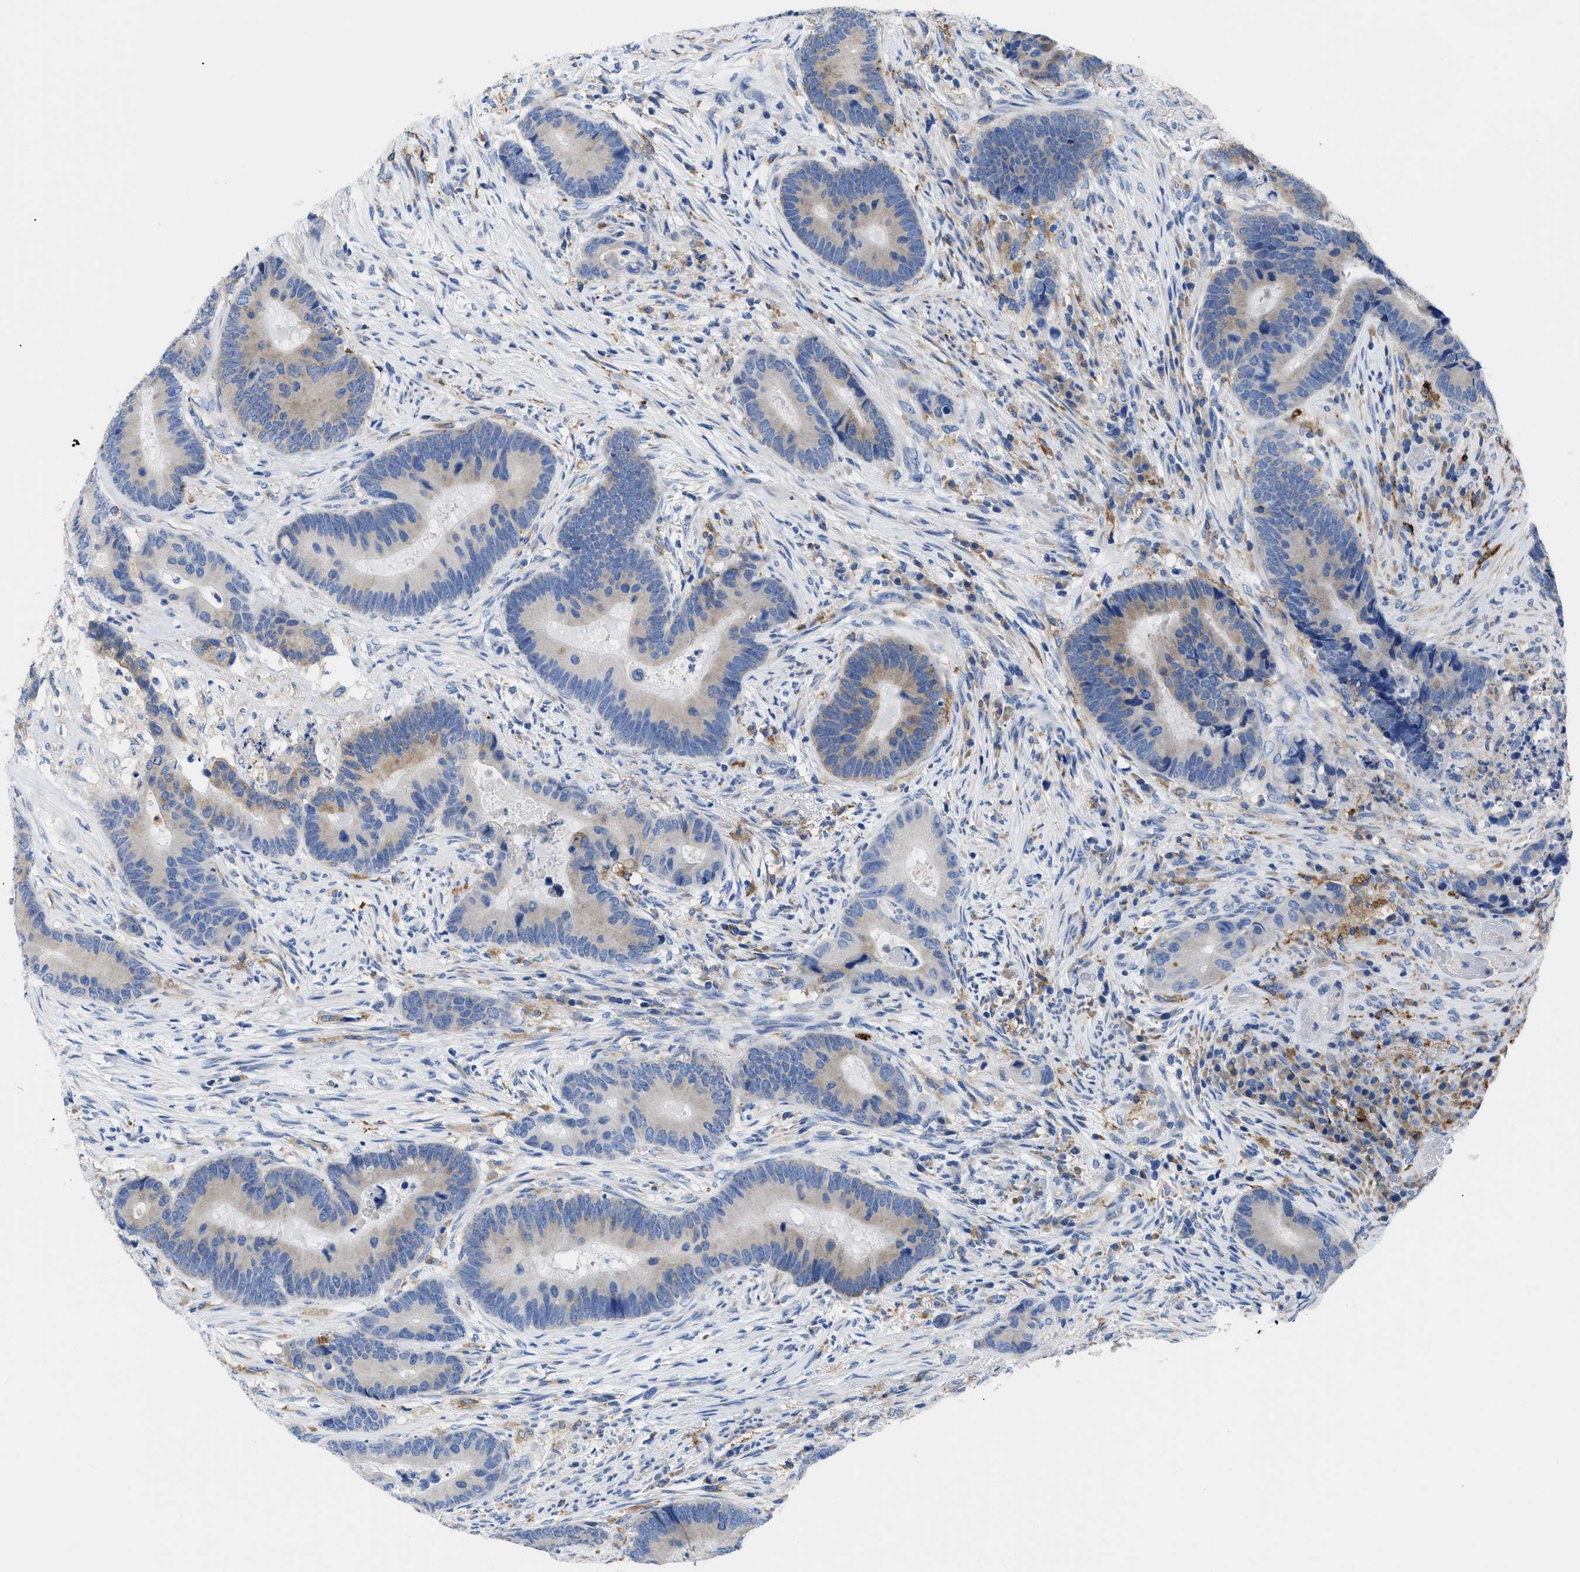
{"staining": {"intensity": "weak", "quantity": "<25%", "location": "cytoplasmic/membranous"}, "tissue": "colorectal cancer", "cell_type": "Tumor cells", "image_type": "cancer", "snomed": [{"axis": "morphology", "description": "Adenocarcinoma, NOS"}, {"axis": "topography", "description": "Rectum"}], "caption": "This histopathology image is of colorectal cancer stained with IHC to label a protein in brown with the nuclei are counter-stained blue. There is no positivity in tumor cells.", "gene": "HLA-DPA1", "patient": {"sex": "female", "age": 89}}